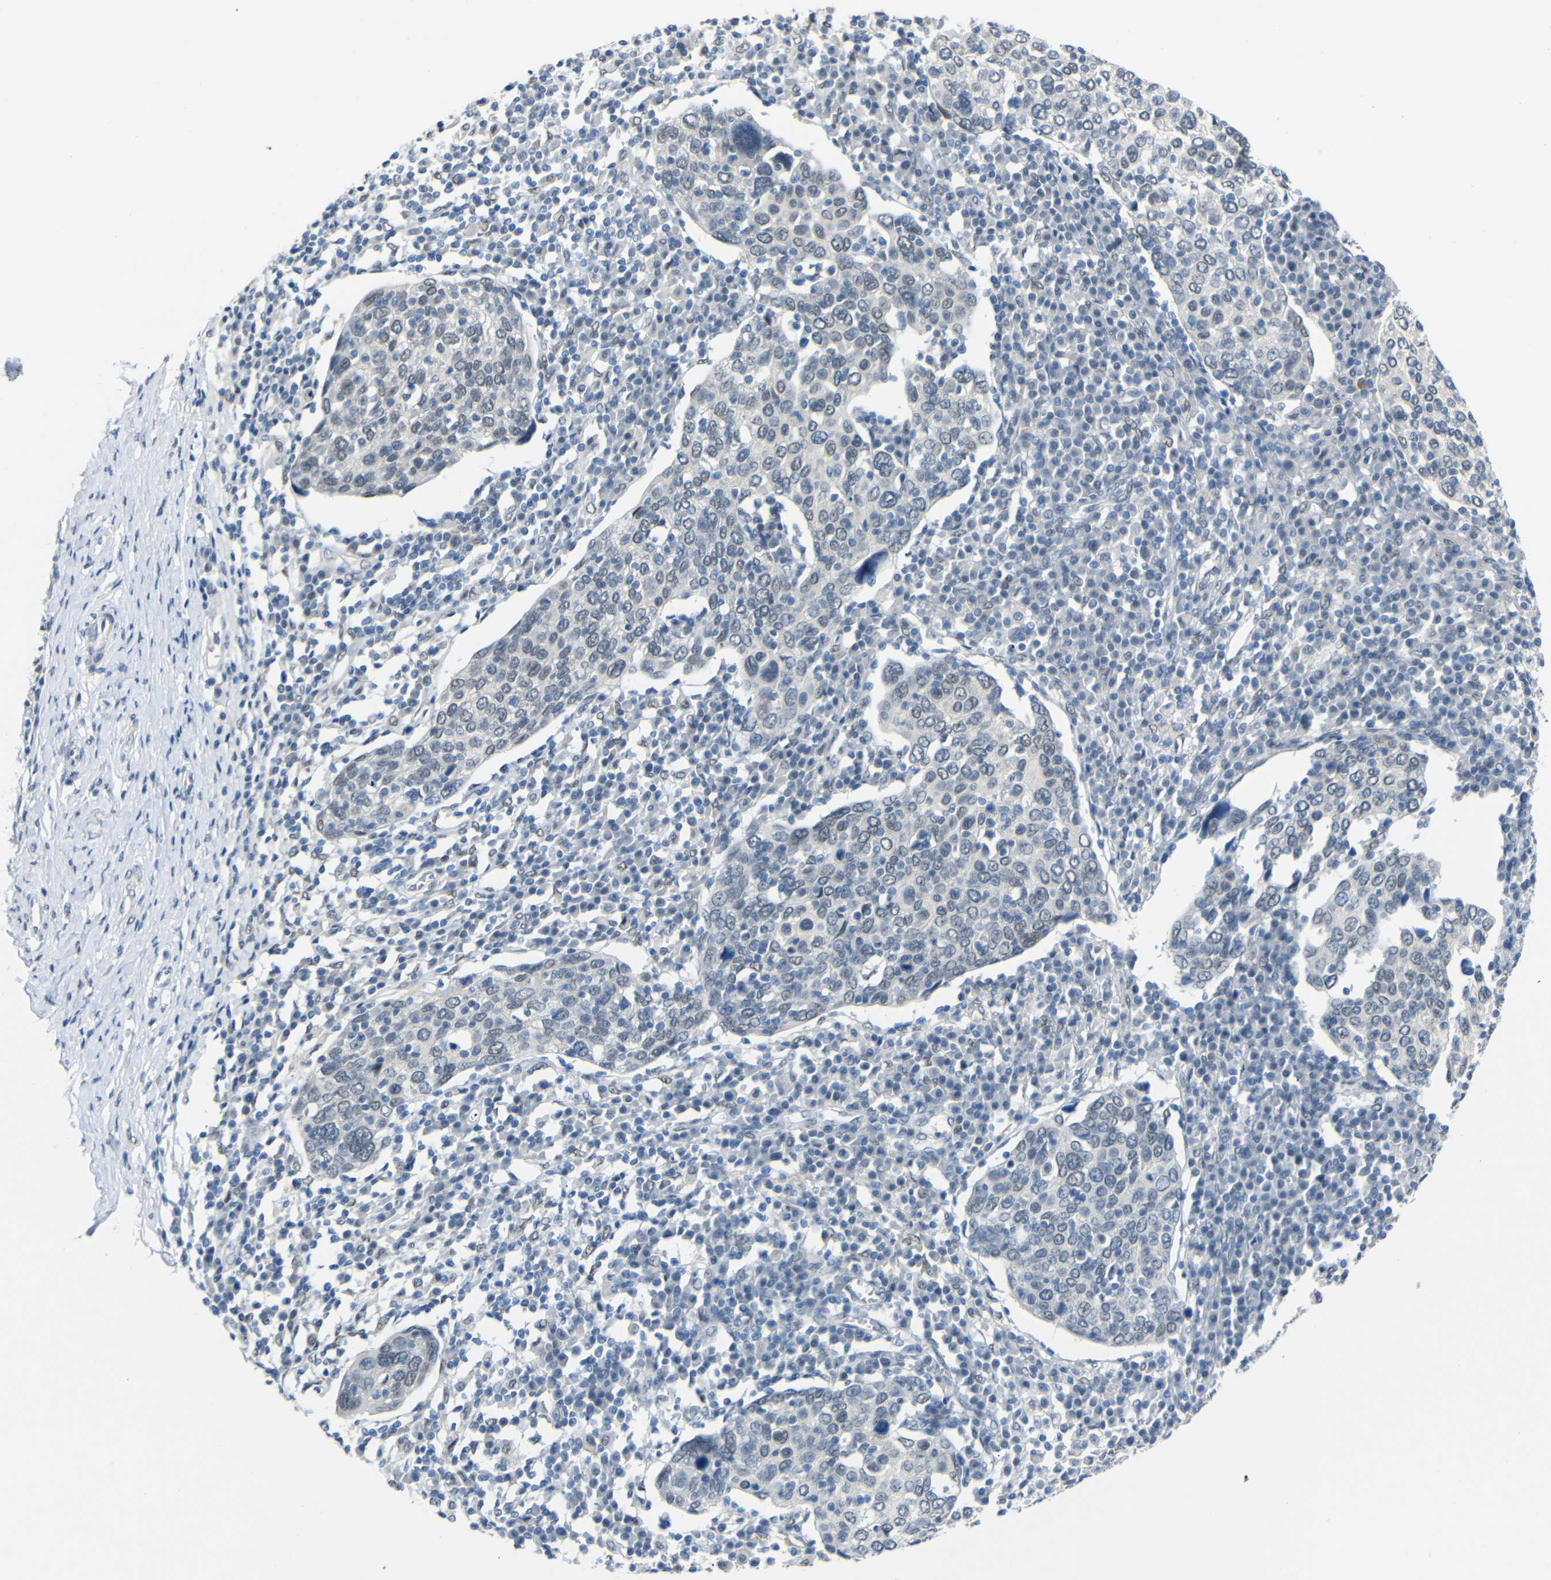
{"staining": {"intensity": "negative", "quantity": "none", "location": "none"}, "tissue": "cervical cancer", "cell_type": "Tumor cells", "image_type": "cancer", "snomed": [{"axis": "morphology", "description": "Squamous cell carcinoma, NOS"}, {"axis": "topography", "description": "Cervix"}], "caption": "A photomicrograph of squamous cell carcinoma (cervical) stained for a protein exhibits no brown staining in tumor cells.", "gene": "GPR158", "patient": {"sex": "female", "age": 40}}